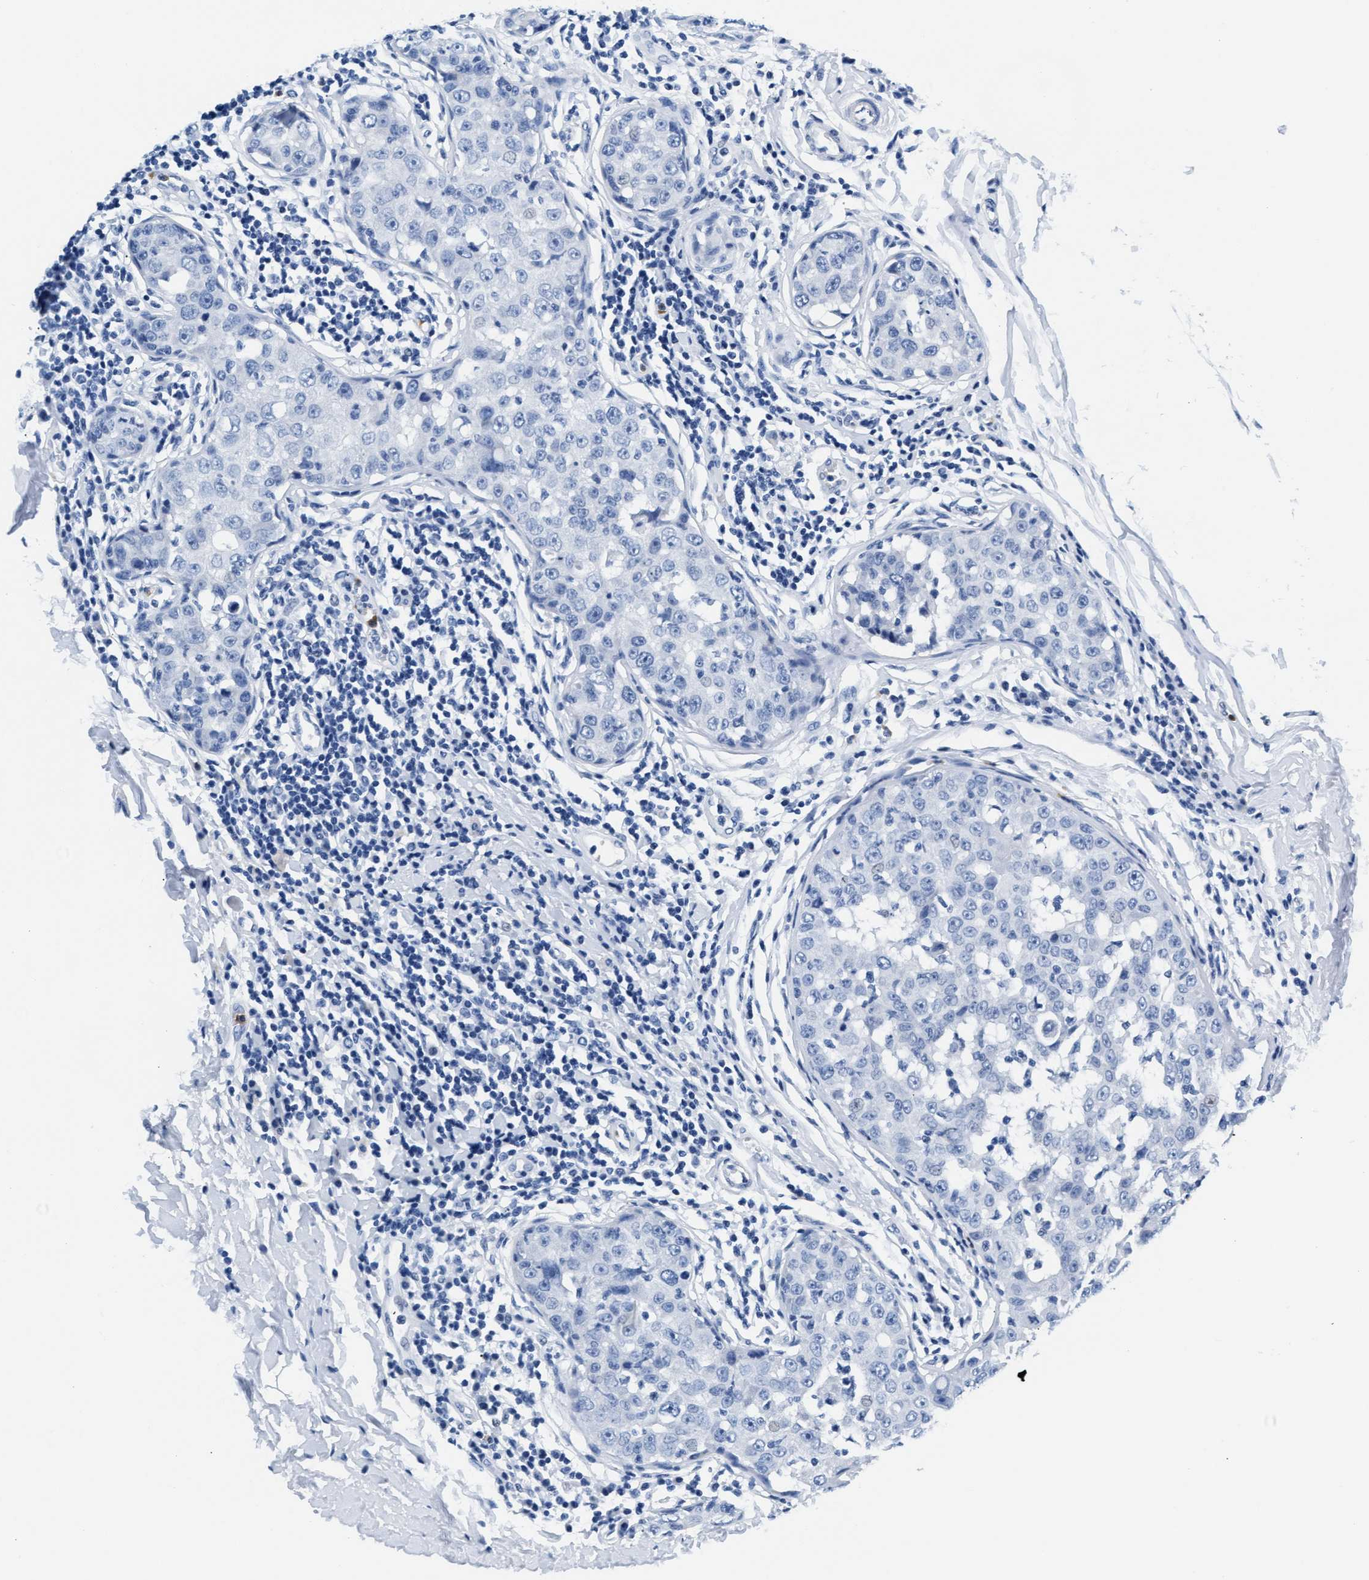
{"staining": {"intensity": "negative", "quantity": "none", "location": "none"}, "tissue": "breast cancer", "cell_type": "Tumor cells", "image_type": "cancer", "snomed": [{"axis": "morphology", "description": "Duct carcinoma"}, {"axis": "topography", "description": "Breast"}], "caption": "Immunohistochemistry (IHC) of breast cancer (intraductal carcinoma) shows no positivity in tumor cells. (DAB (3,3'-diaminobenzidine) immunohistochemistry (IHC), high magnification).", "gene": "MMP8", "patient": {"sex": "female", "age": 27}}